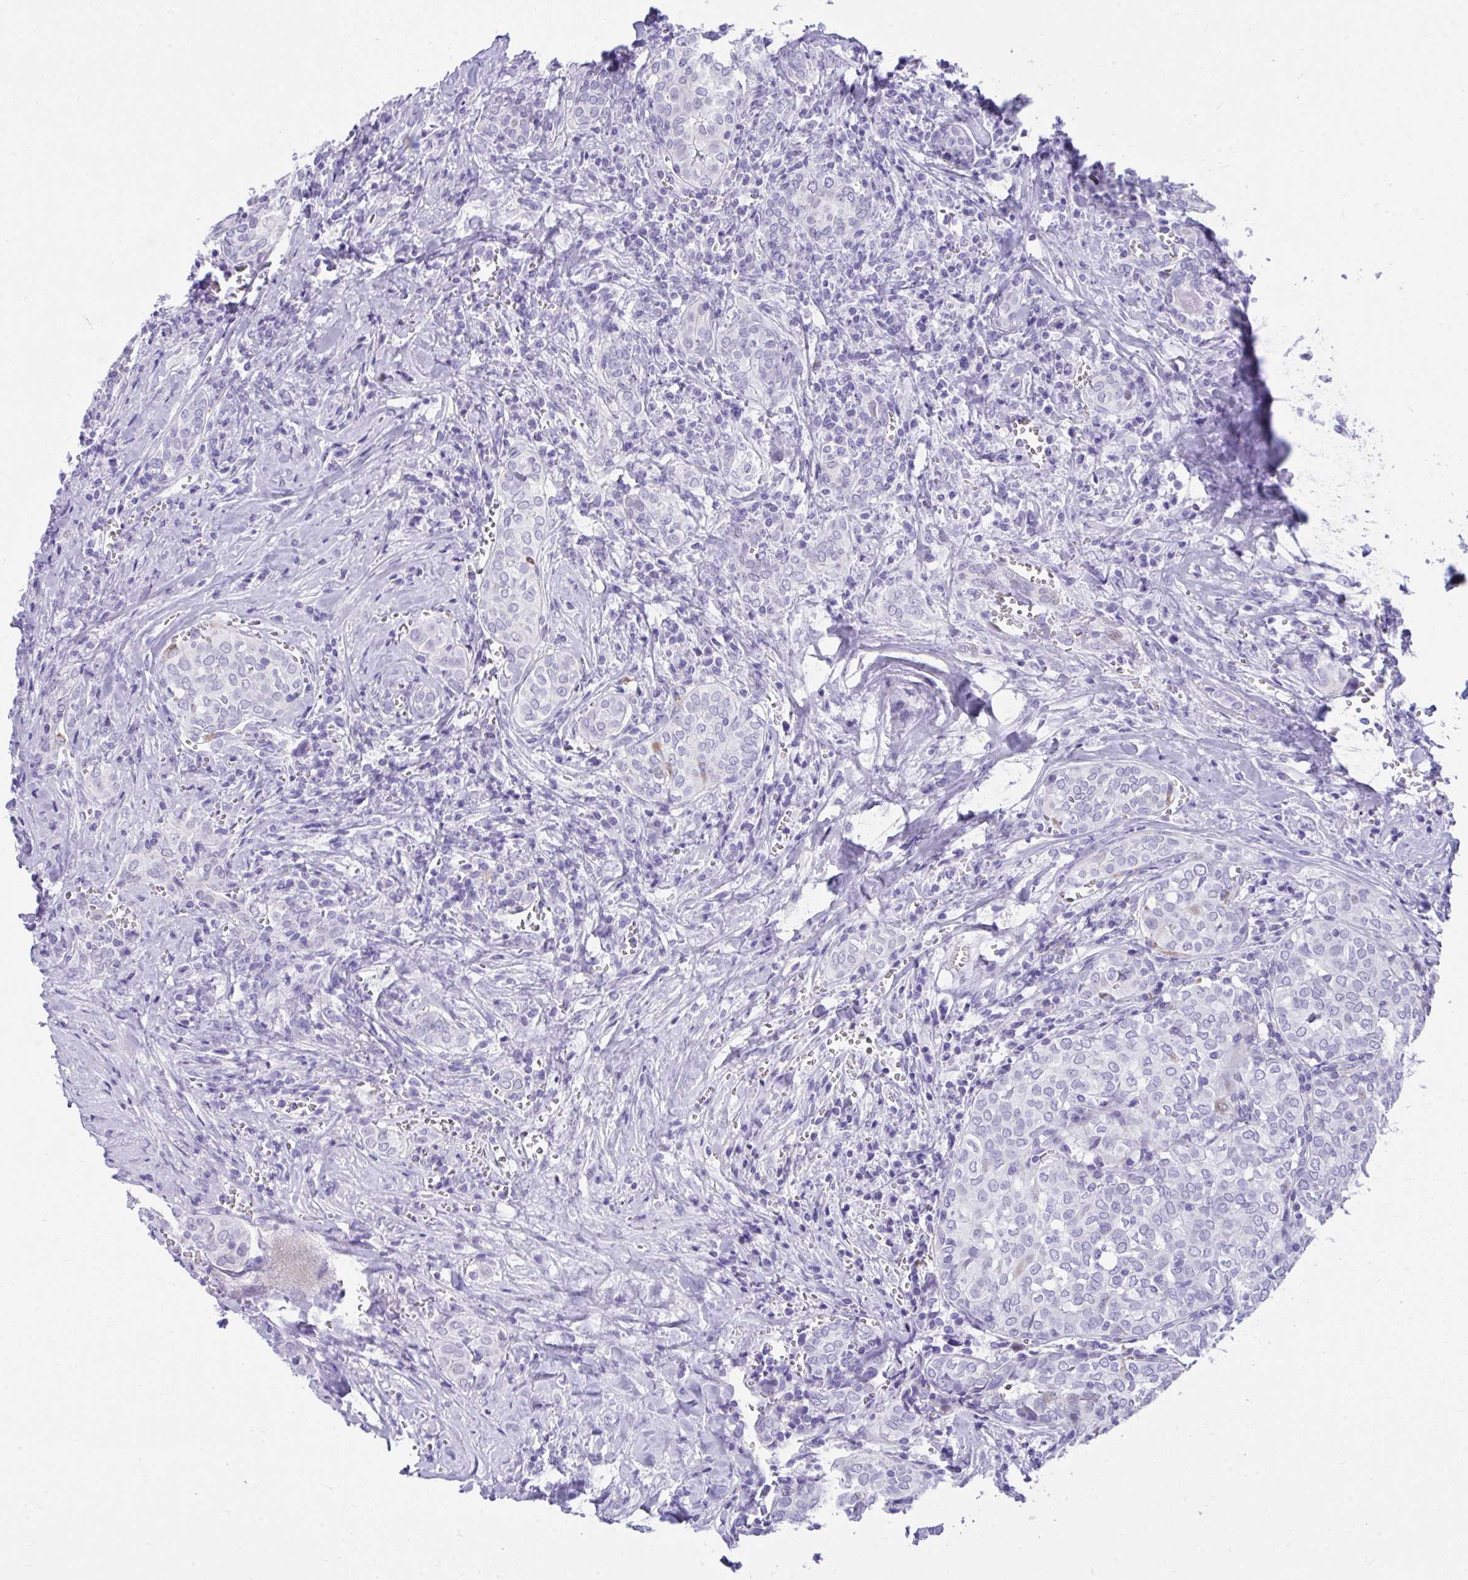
{"staining": {"intensity": "negative", "quantity": "none", "location": "none"}, "tissue": "thyroid cancer", "cell_type": "Tumor cells", "image_type": "cancer", "snomed": [{"axis": "morphology", "description": "Papillary adenocarcinoma, NOS"}, {"axis": "topography", "description": "Thyroid gland"}], "caption": "Histopathology image shows no protein positivity in tumor cells of papillary adenocarcinoma (thyroid) tissue.", "gene": "ISL1", "patient": {"sex": "female", "age": 30}}